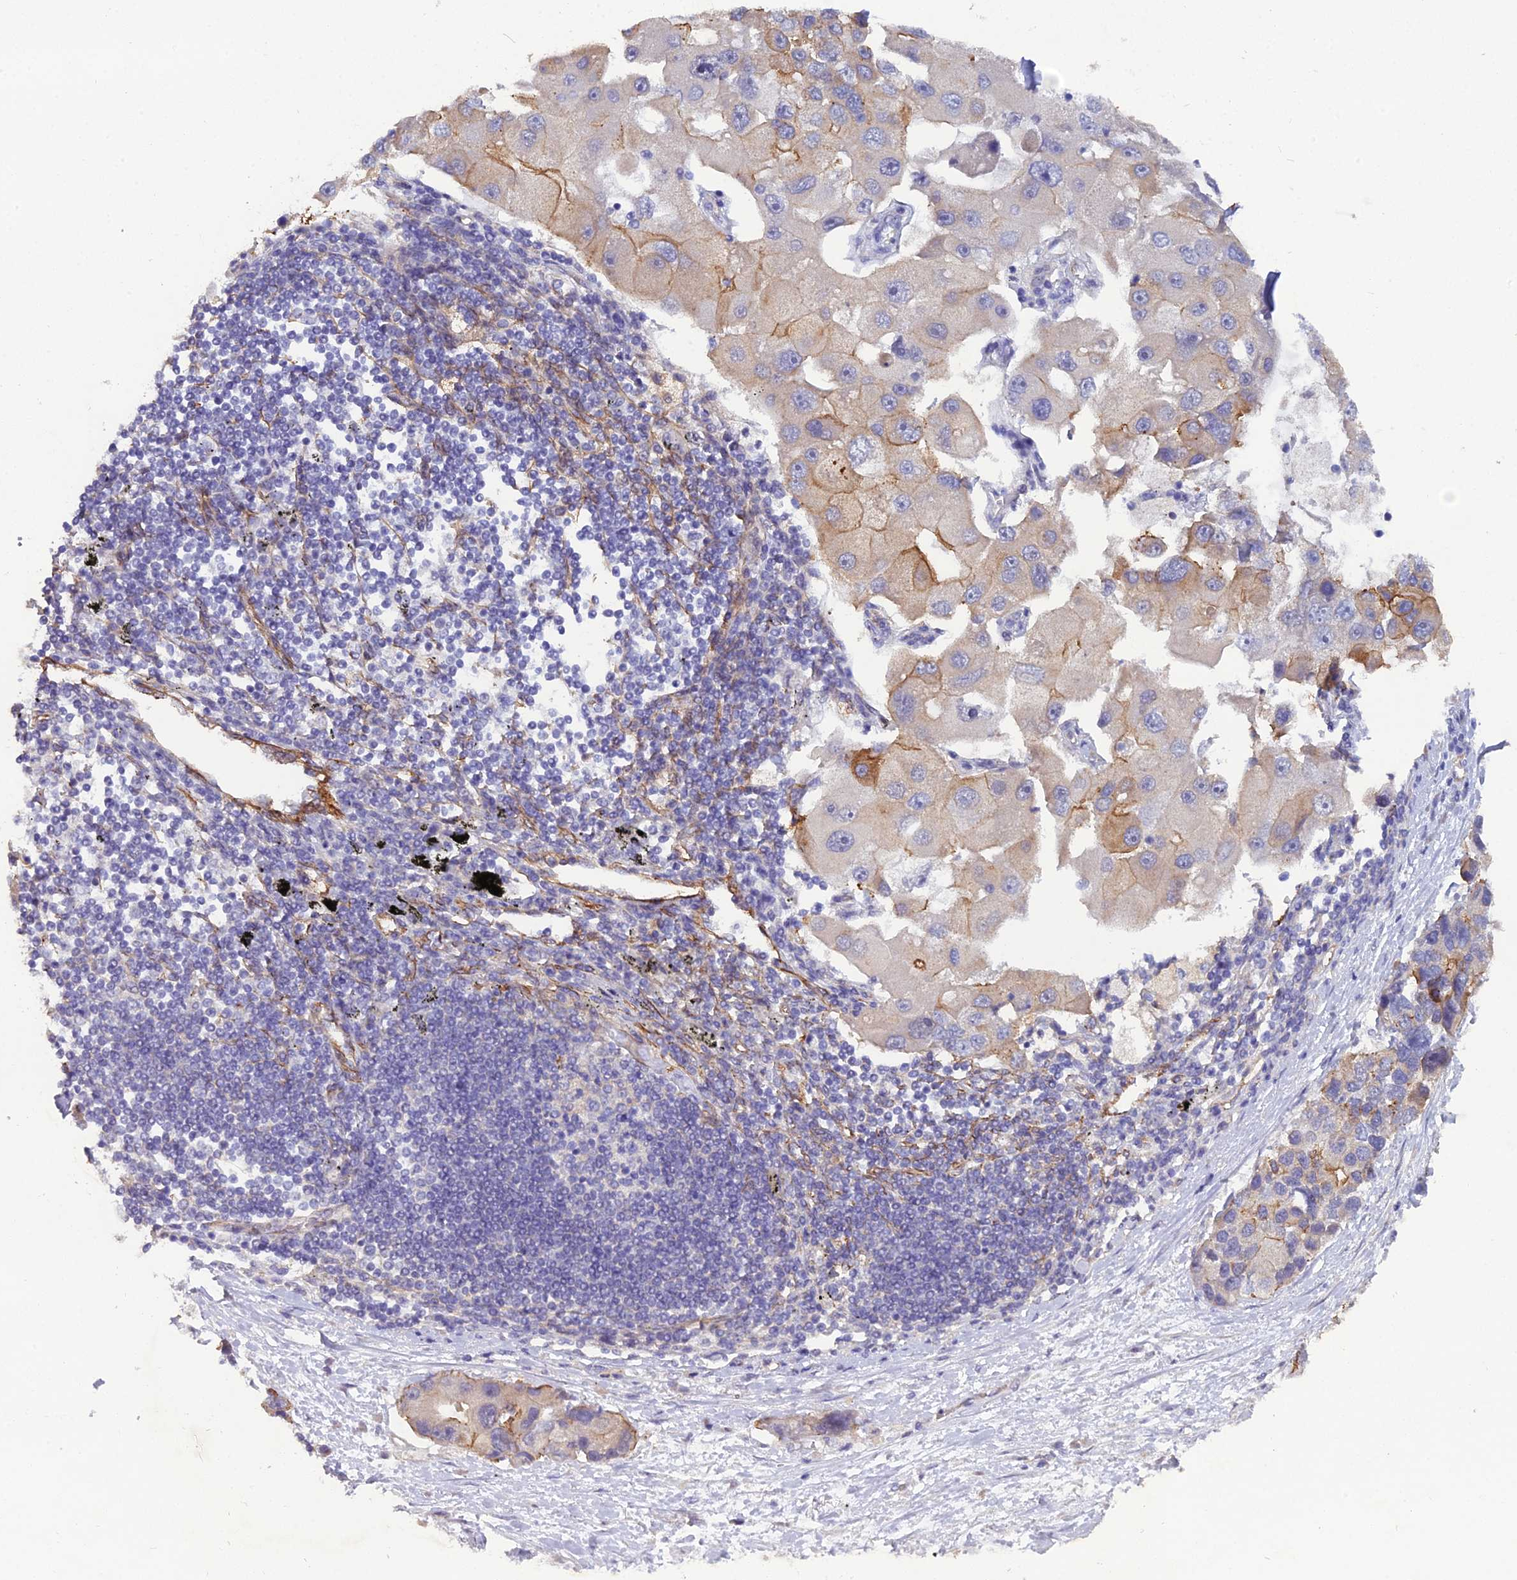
{"staining": {"intensity": "moderate", "quantity": "25%-75%", "location": "cytoplasmic/membranous"}, "tissue": "lung cancer", "cell_type": "Tumor cells", "image_type": "cancer", "snomed": [{"axis": "morphology", "description": "Adenocarcinoma, NOS"}, {"axis": "topography", "description": "Lung"}], "caption": "Immunohistochemical staining of adenocarcinoma (lung) demonstrates medium levels of moderate cytoplasmic/membranous protein expression in approximately 25%-75% of tumor cells. The protein of interest is shown in brown color, while the nuclei are stained blue.", "gene": "CFAP47", "patient": {"sex": "female", "age": 54}}